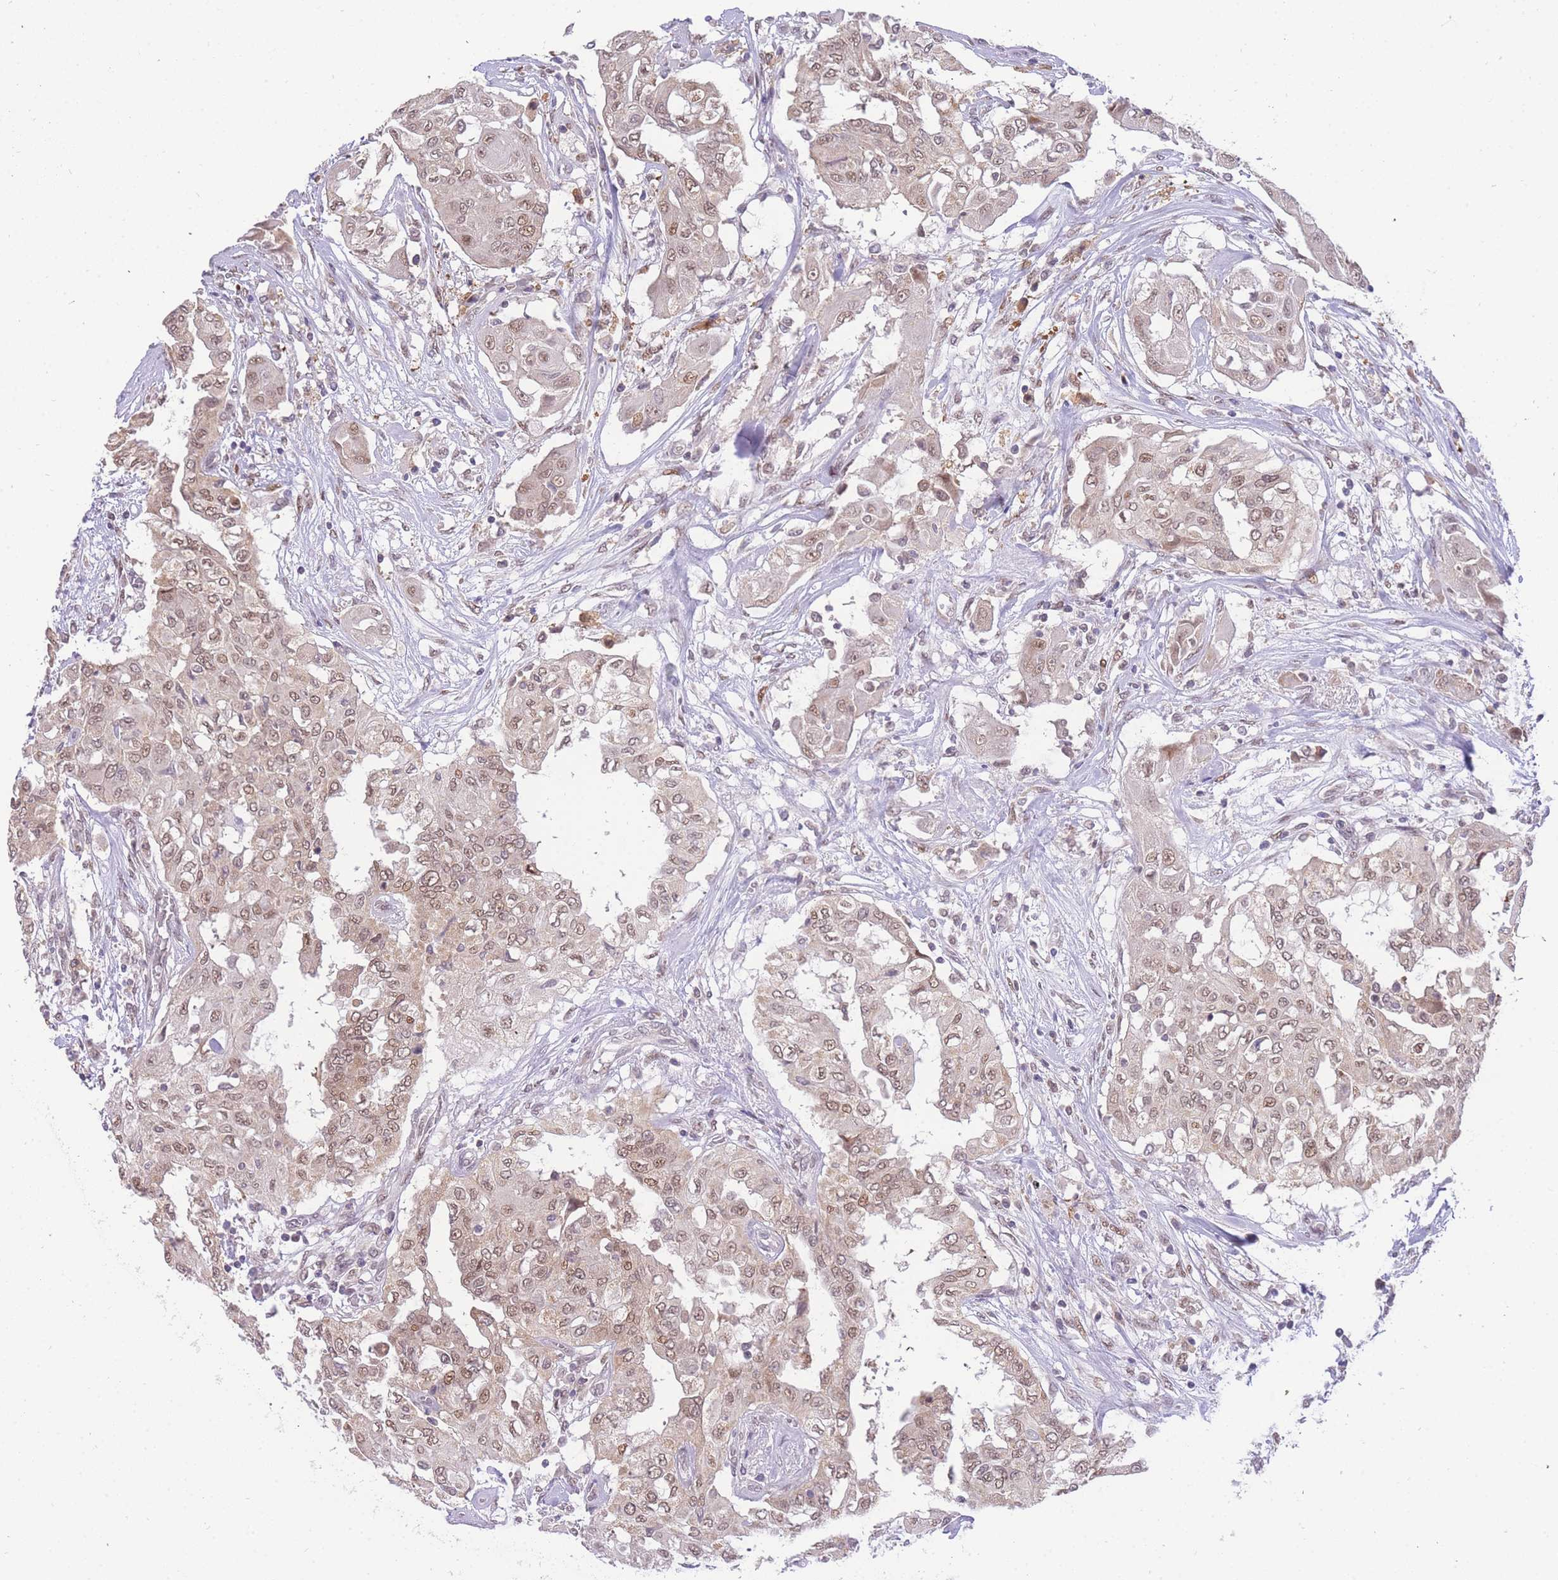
{"staining": {"intensity": "moderate", "quantity": ">75%", "location": "nuclear"}, "tissue": "thyroid cancer", "cell_type": "Tumor cells", "image_type": "cancer", "snomed": [{"axis": "morphology", "description": "Papillary adenocarcinoma, NOS"}, {"axis": "topography", "description": "Thyroid gland"}], "caption": "There is medium levels of moderate nuclear staining in tumor cells of papillary adenocarcinoma (thyroid), as demonstrated by immunohistochemical staining (brown color).", "gene": "PUS10", "patient": {"sex": "female", "age": 59}}